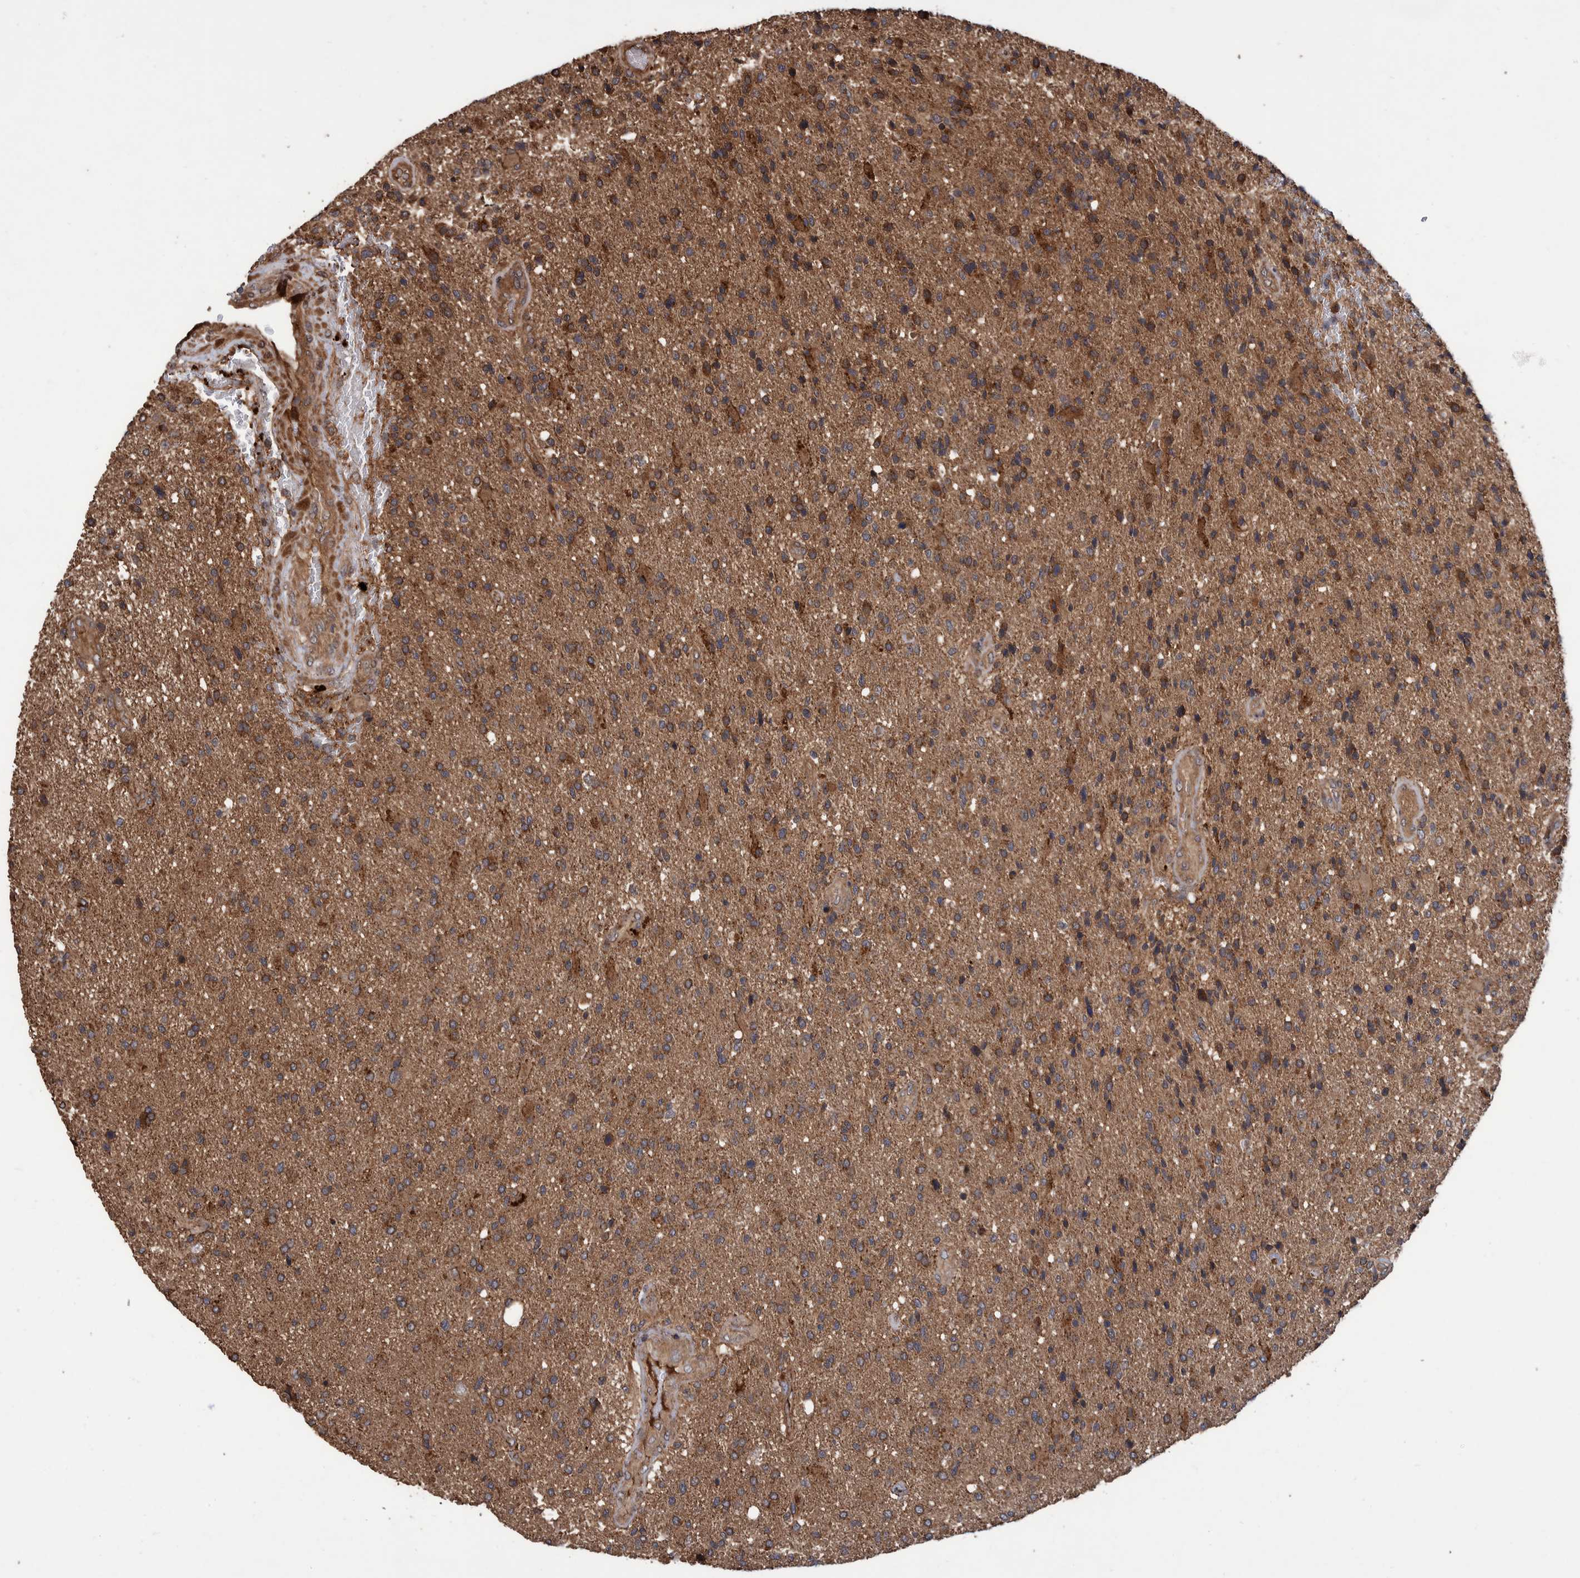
{"staining": {"intensity": "moderate", "quantity": ">75%", "location": "cytoplasmic/membranous"}, "tissue": "glioma", "cell_type": "Tumor cells", "image_type": "cancer", "snomed": [{"axis": "morphology", "description": "Glioma, malignant, High grade"}, {"axis": "topography", "description": "Brain"}], "caption": "Glioma stained with a protein marker exhibits moderate staining in tumor cells.", "gene": "VBP1", "patient": {"sex": "male", "age": 72}}